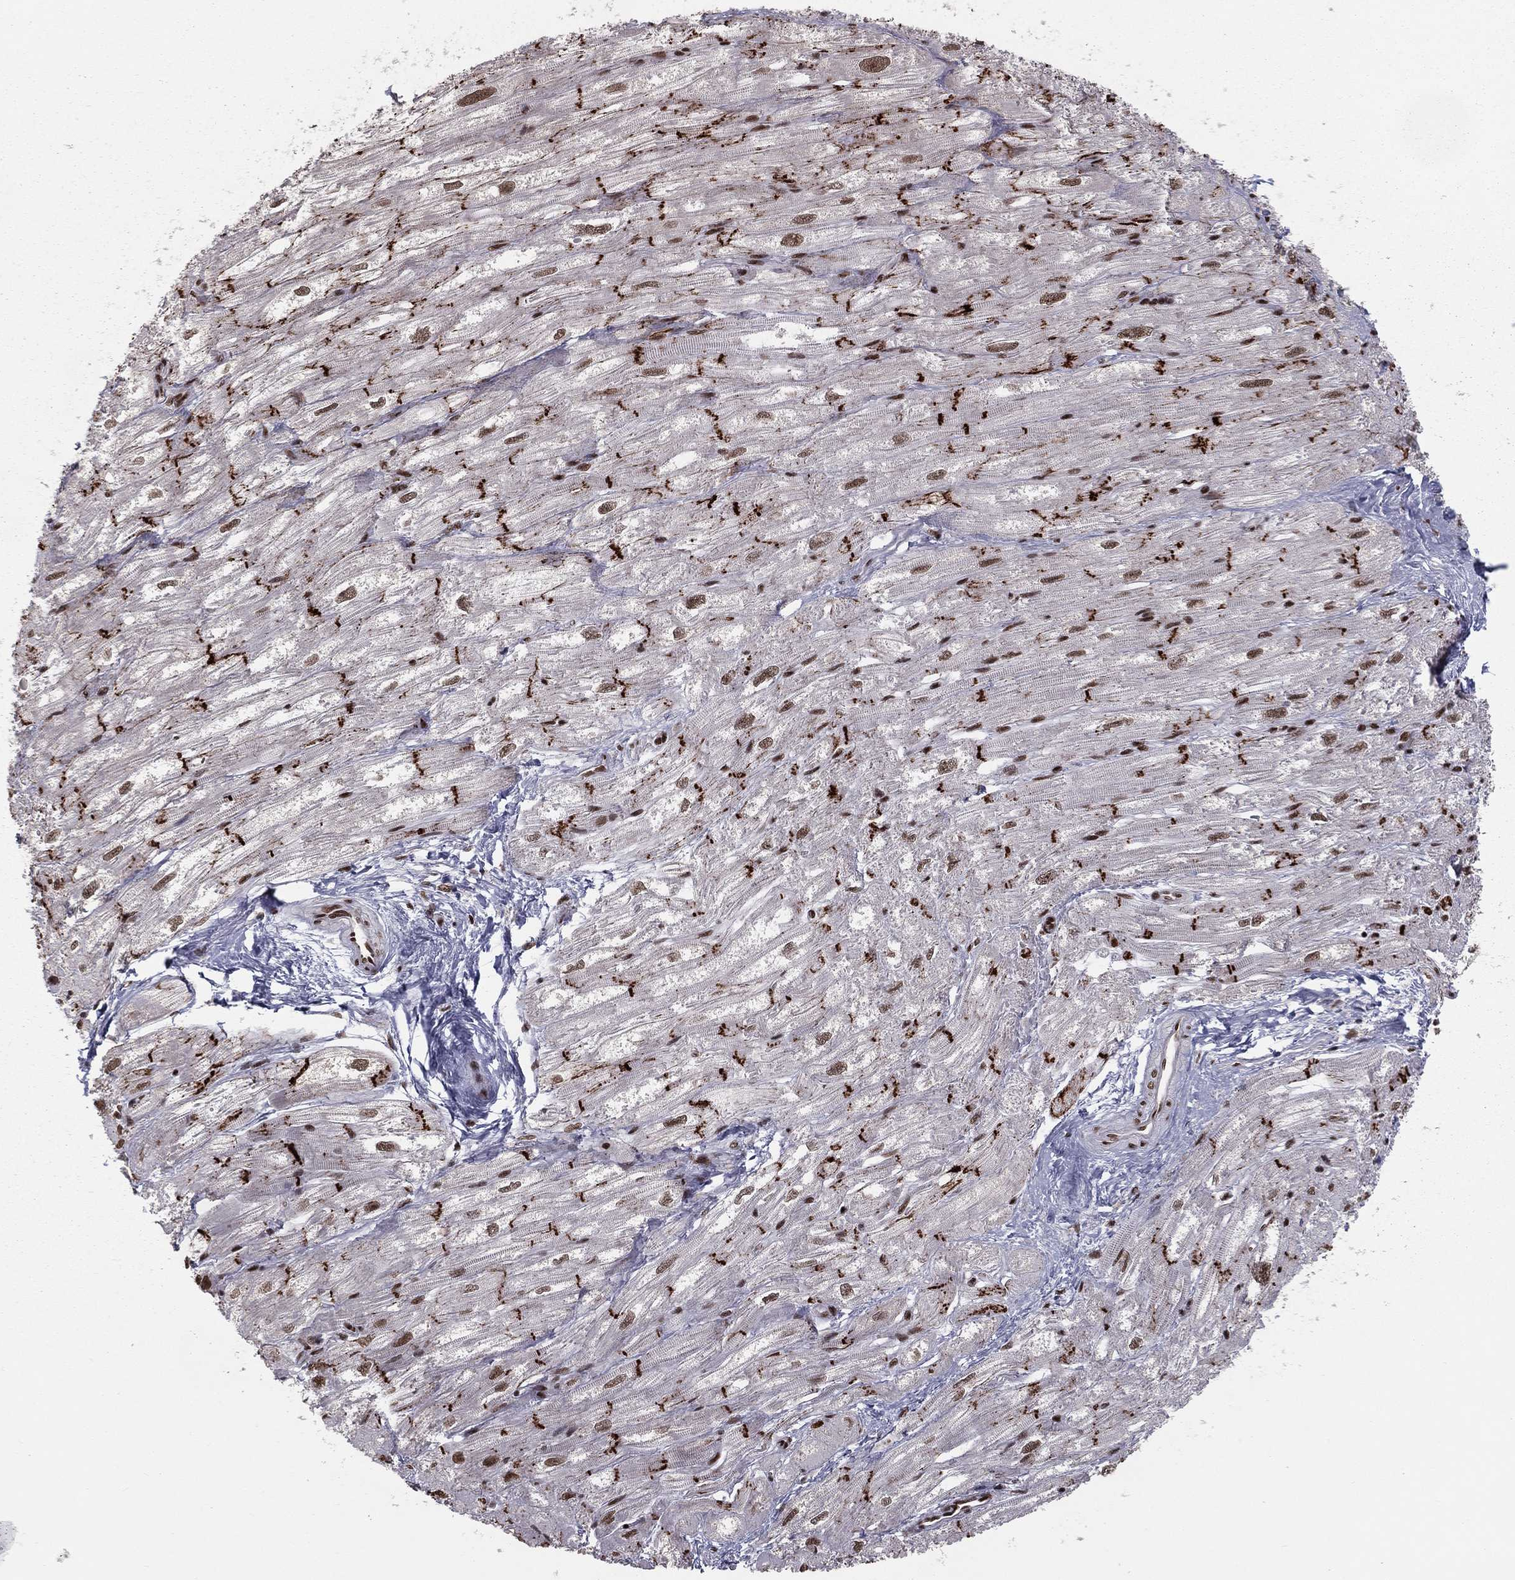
{"staining": {"intensity": "strong", "quantity": "<25%", "location": "cytoplasmic/membranous"}, "tissue": "heart muscle", "cell_type": "Cardiomyocytes", "image_type": "normal", "snomed": [{"axis": "morphology", "description": "Normal tissue, NOS"}, {"axis": "topography", "description": "Heart"}], "caption": "This micrograph displays immunohistochemistry staining of unremarkable human heart muscle, with medium strong cytoplasmic/membranous staining in approximately <25% of cardiomyocytes.", "gene": "NFYB", "patient": {"sex": "male", "age": 62}}